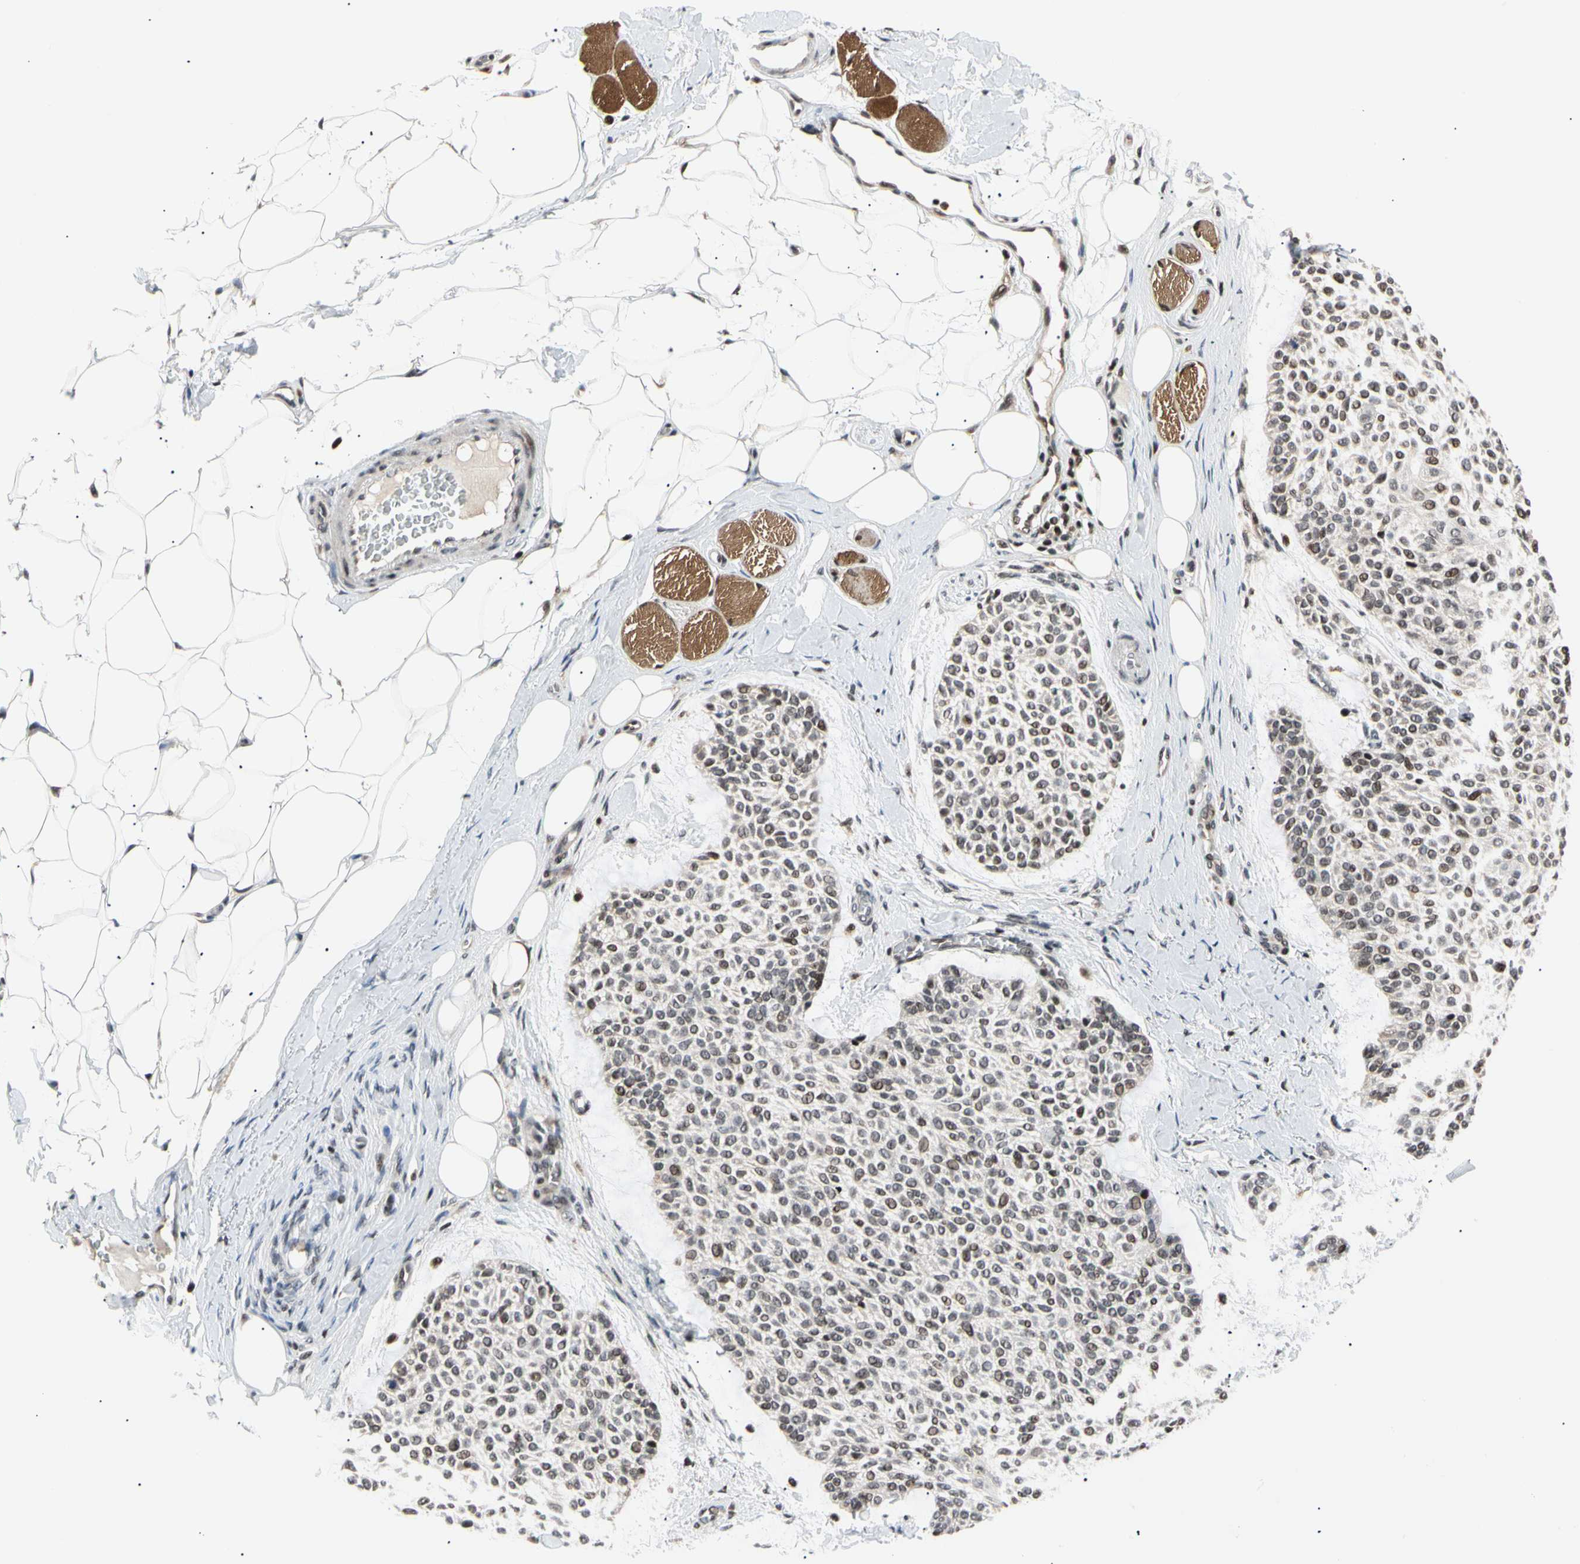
{"staining": {"intensity": "weak", "quantity": "<25%", "location": "nuclear"}, "tissue": "skin cancer", "cell_type": "Tumor cells", "image_type": "cancer", "snomed": [{"axis": "morphology", "description": "Normal tissue, NOS"}, {"axis": "morphology", "description": "Basal cell carcinoma"}, {"axis": "topography", "description": "Skin"}], "caption": "This is an immunohistochemistry (IHC) histopathology image of skin basal cell carcinoma. There is no positivity in tumor cells.", "gene": "E2F1", "patient": {"sex": "female", "age": 70}}